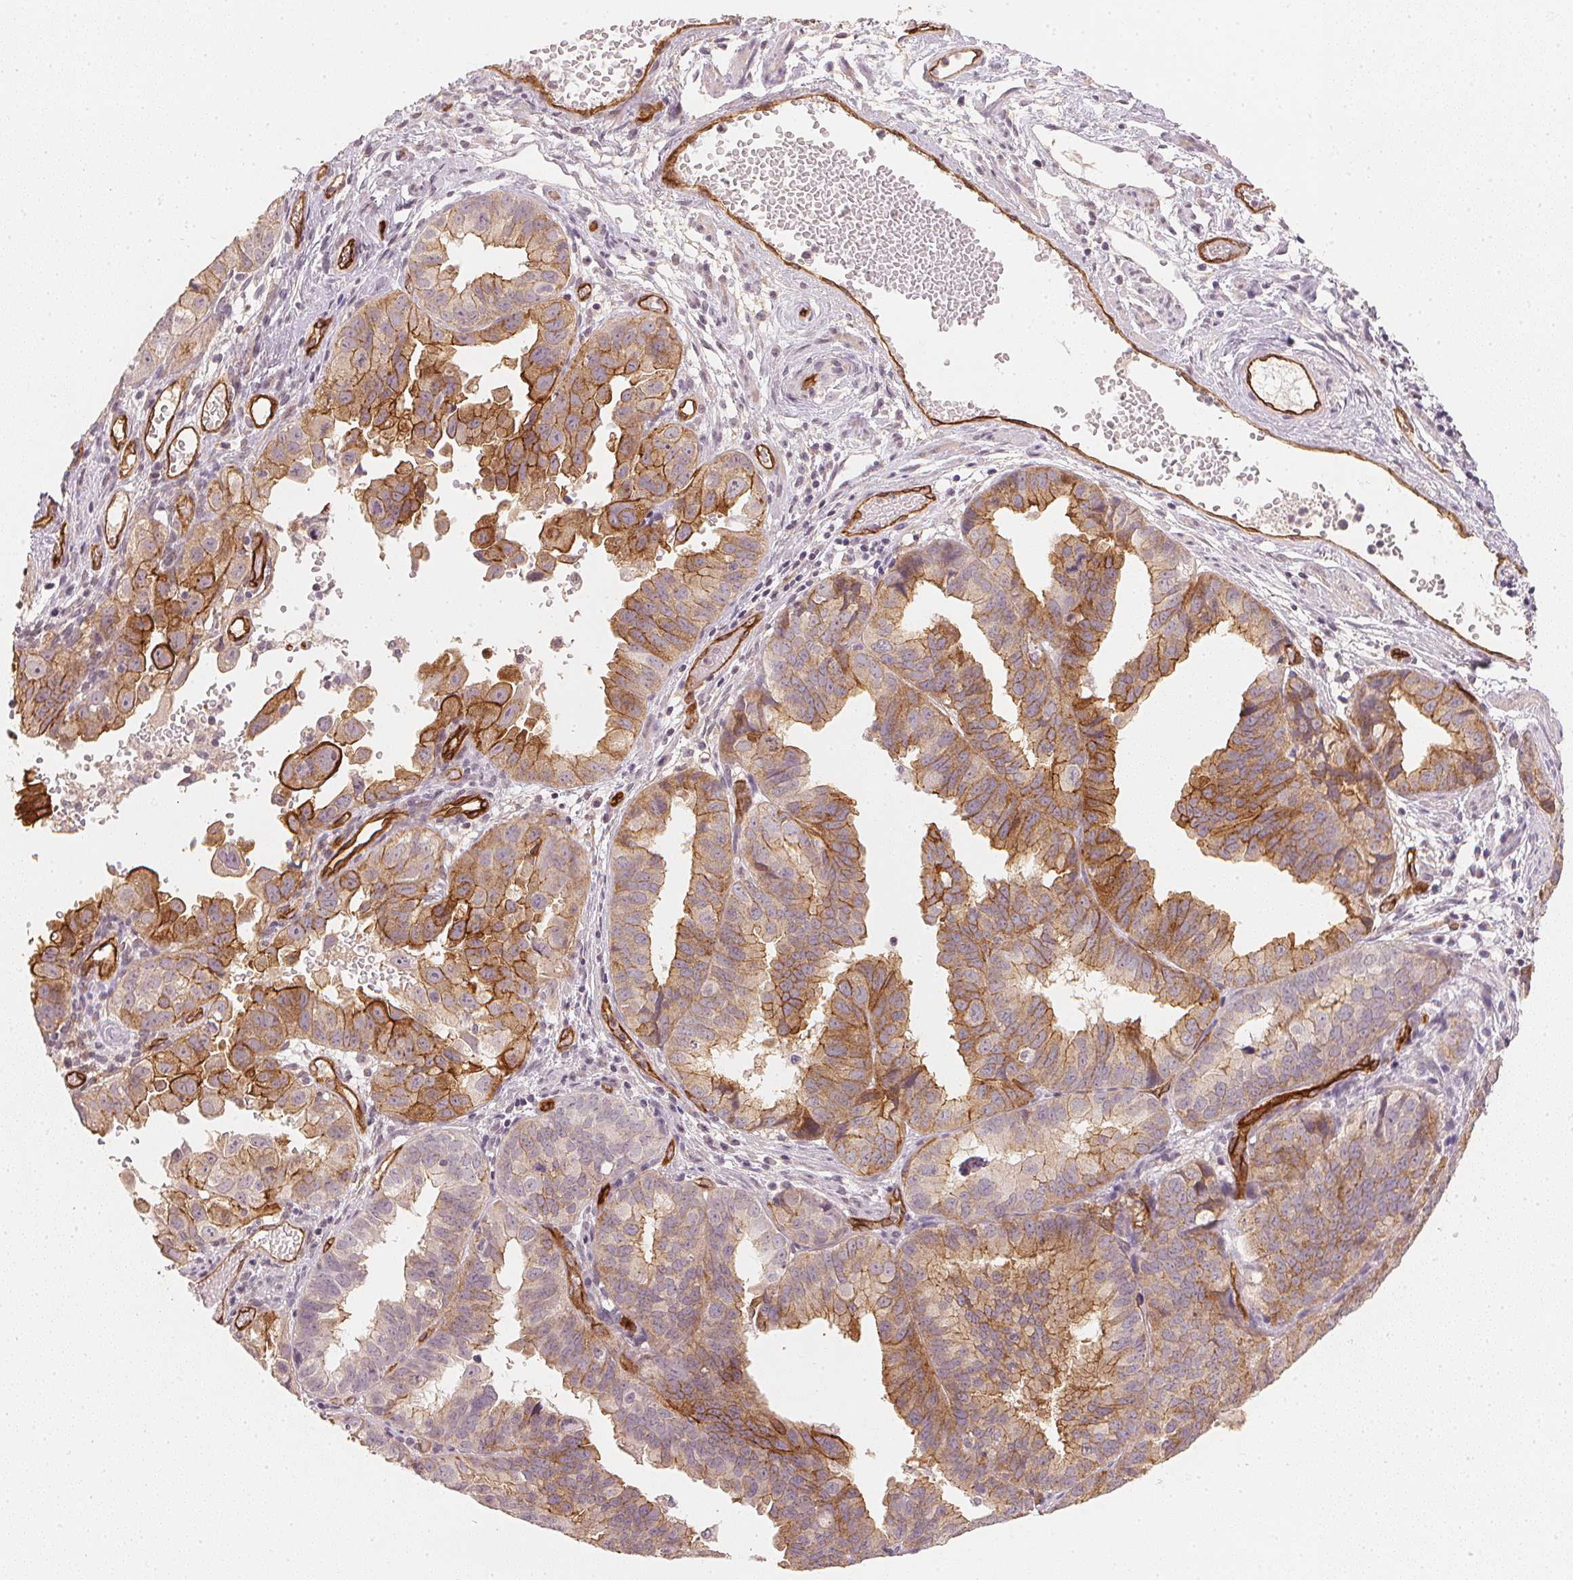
{"staining": {"intensity": "moderate", "quantity": ">75%", "location": "cytoplasmic/membranous"}, "tissue": "ovarian cancer", "cell_type": "Tumor cells", "image_type": "cancer", "snomed": [{"axis": "morphology", "description": "Carcinoma, endometroid"}, {"axis": "topography", "description": "Ovary"}], "caption": "Human ovarian cancer stained with a brown dye reveals moderate cytoplasmic/membranous positive positivity in approximately >75% of tumor cells.", "gene": "CIB1", "patient": {"sex": "female", "age": 85}}